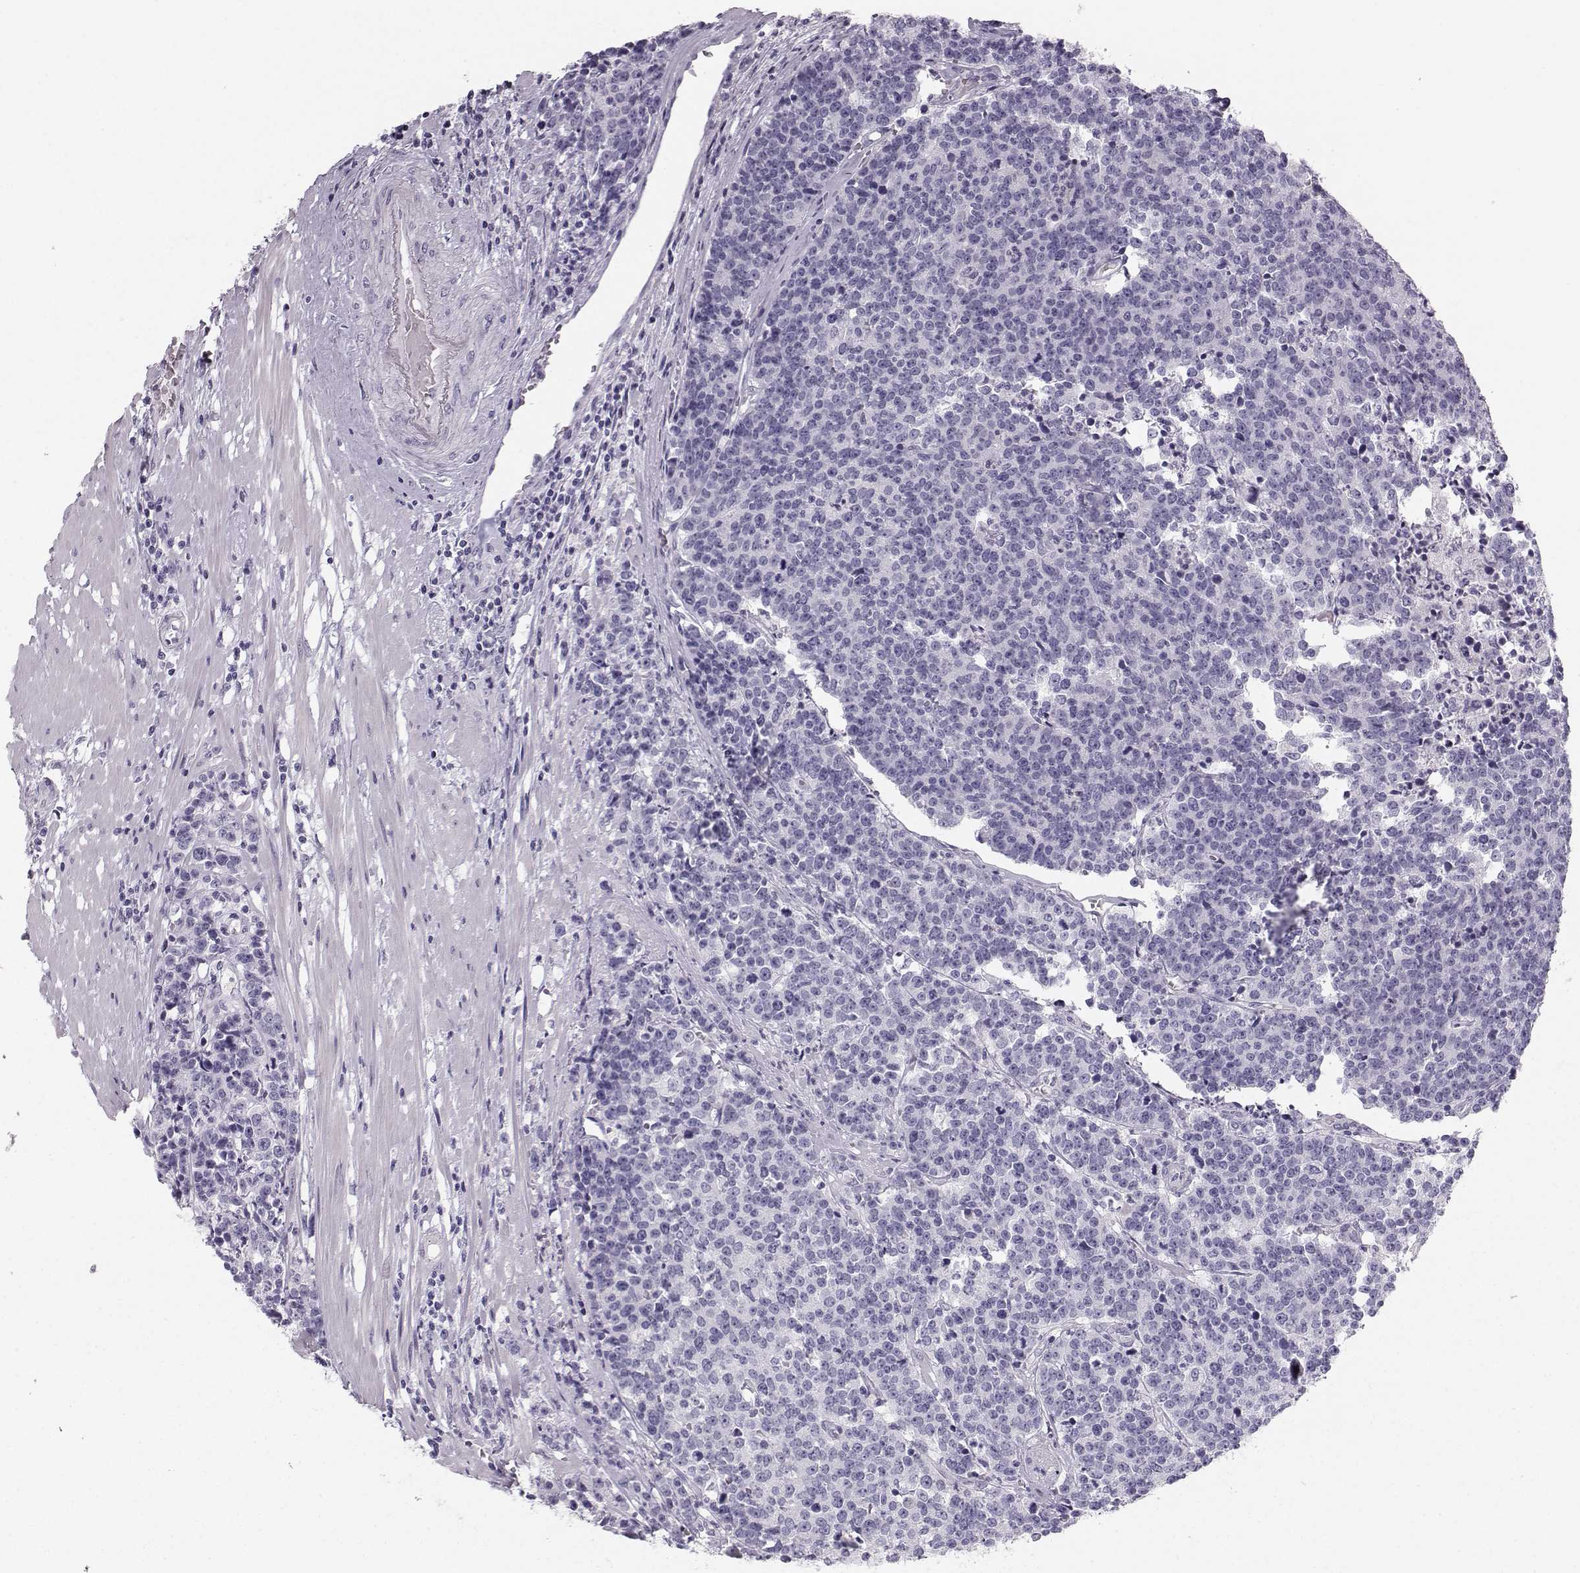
{"staining": {"intensity": "negative", "quantity": "none", "location": "none"}, "tissue": "prostate cancer", "cell_type": "Tumor cells", "image_type": "cancer", "snomed": [{"axis": "morphology", "description": "Adenocarcinoma, NOS"}, {"axis": "topography", "description": "Prostate"}], "caption": "IHC of human prostate cancer reveals no positivity in tumor cells.", "gene": "CASR", "patient": {"sex": "male", "age": 67}}